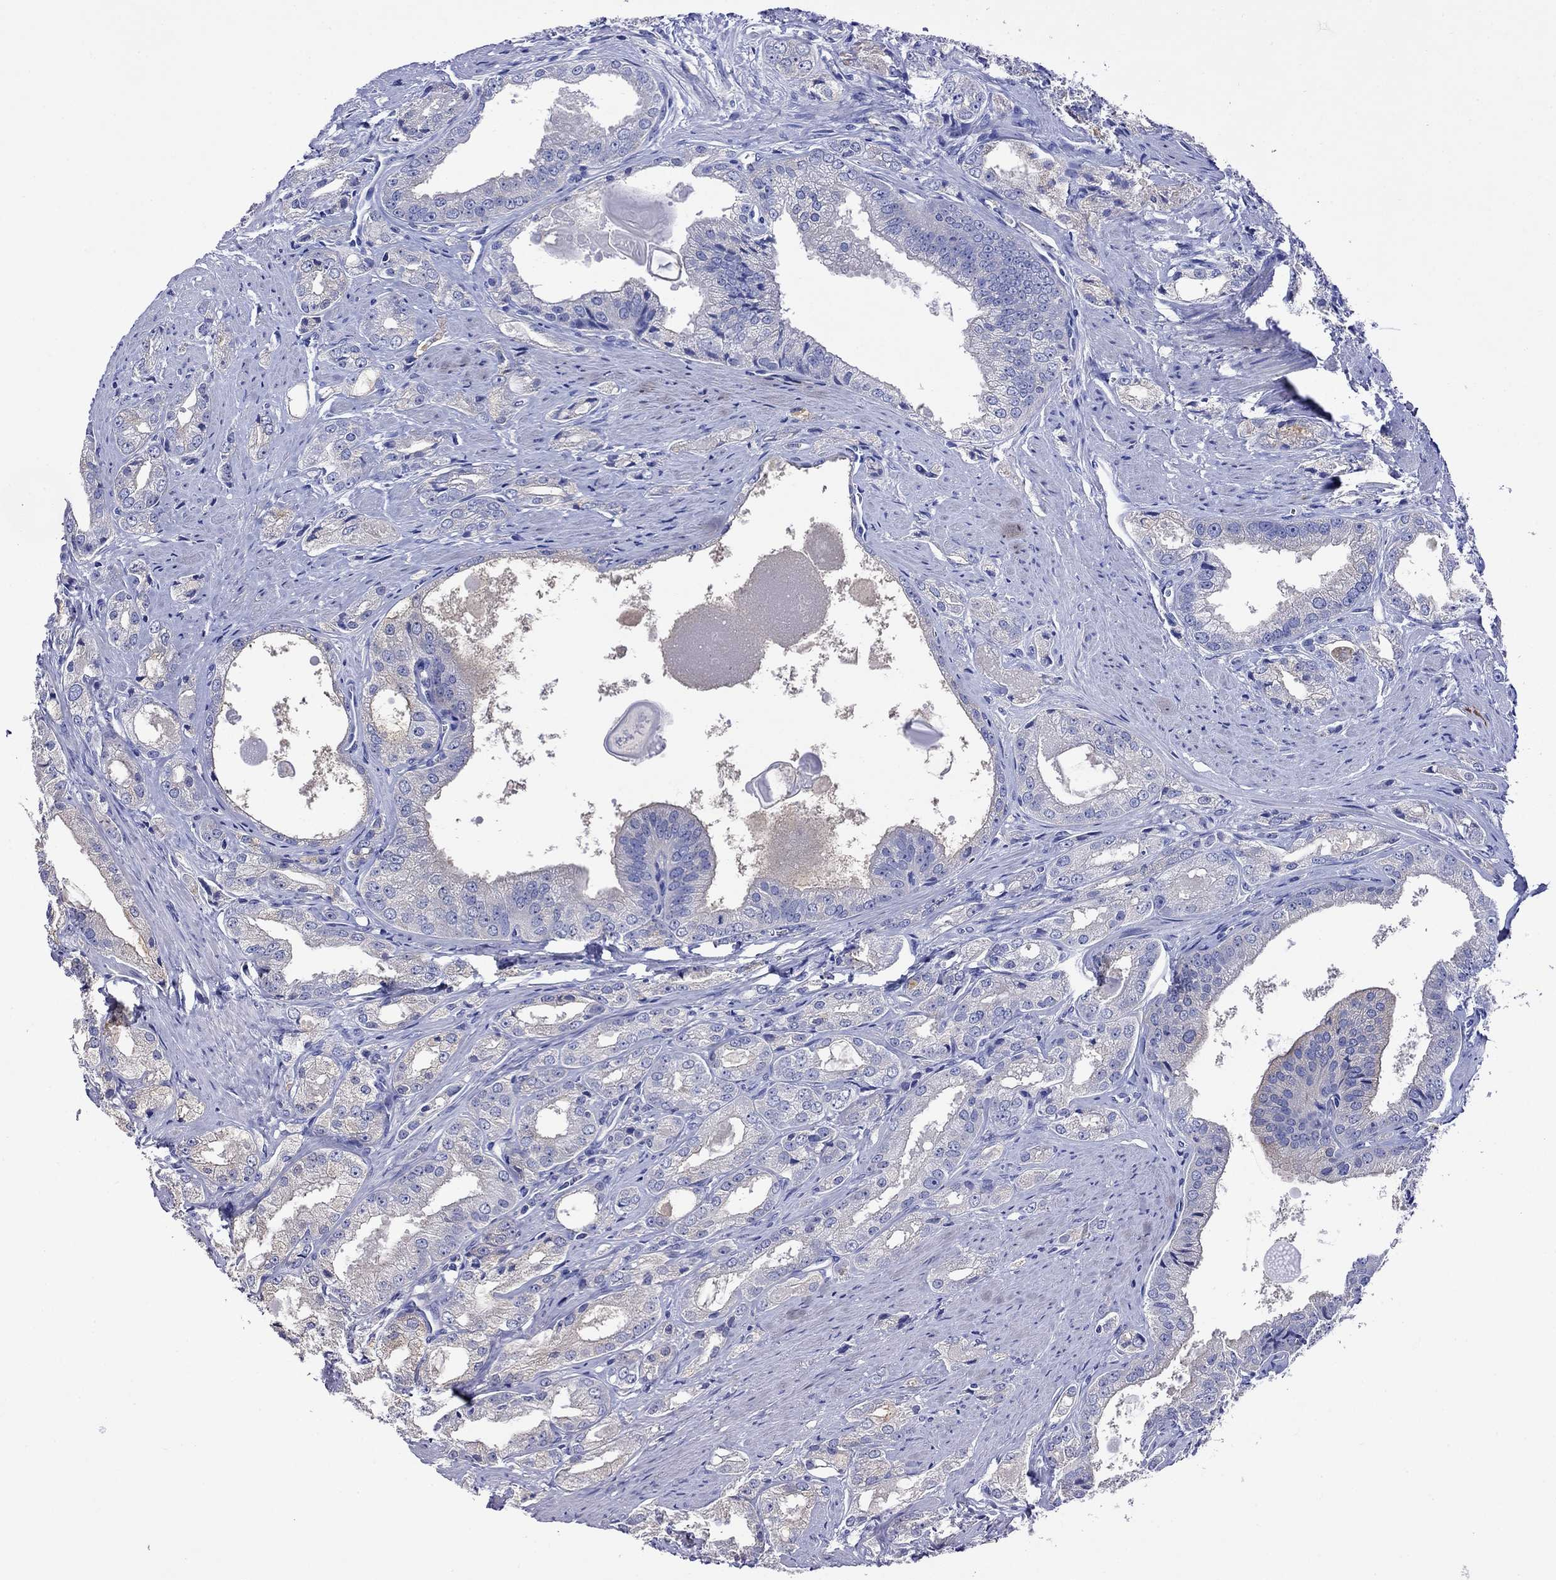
{"staining": {"intensity": "negative", "quantity": "none", "location": "none"}, "tissue": "prostate cancer", "cell_type": "Tumor cells", "image_type": "cancer", "snomed": [{"axis": "morphology", "description": "Adenocarcinoma, NOS"}, {"axis": "morphology", "description": "Adenocarcinoma, High grade"}, {"axis": "topography", "description": "Prostate"}], "caption": "There is no significant expression in tumor cells of prostate cancer (high-grade adenocarcinoma).", "gene": "SCG2", "patient": {"sex": "male", "age": 70}}